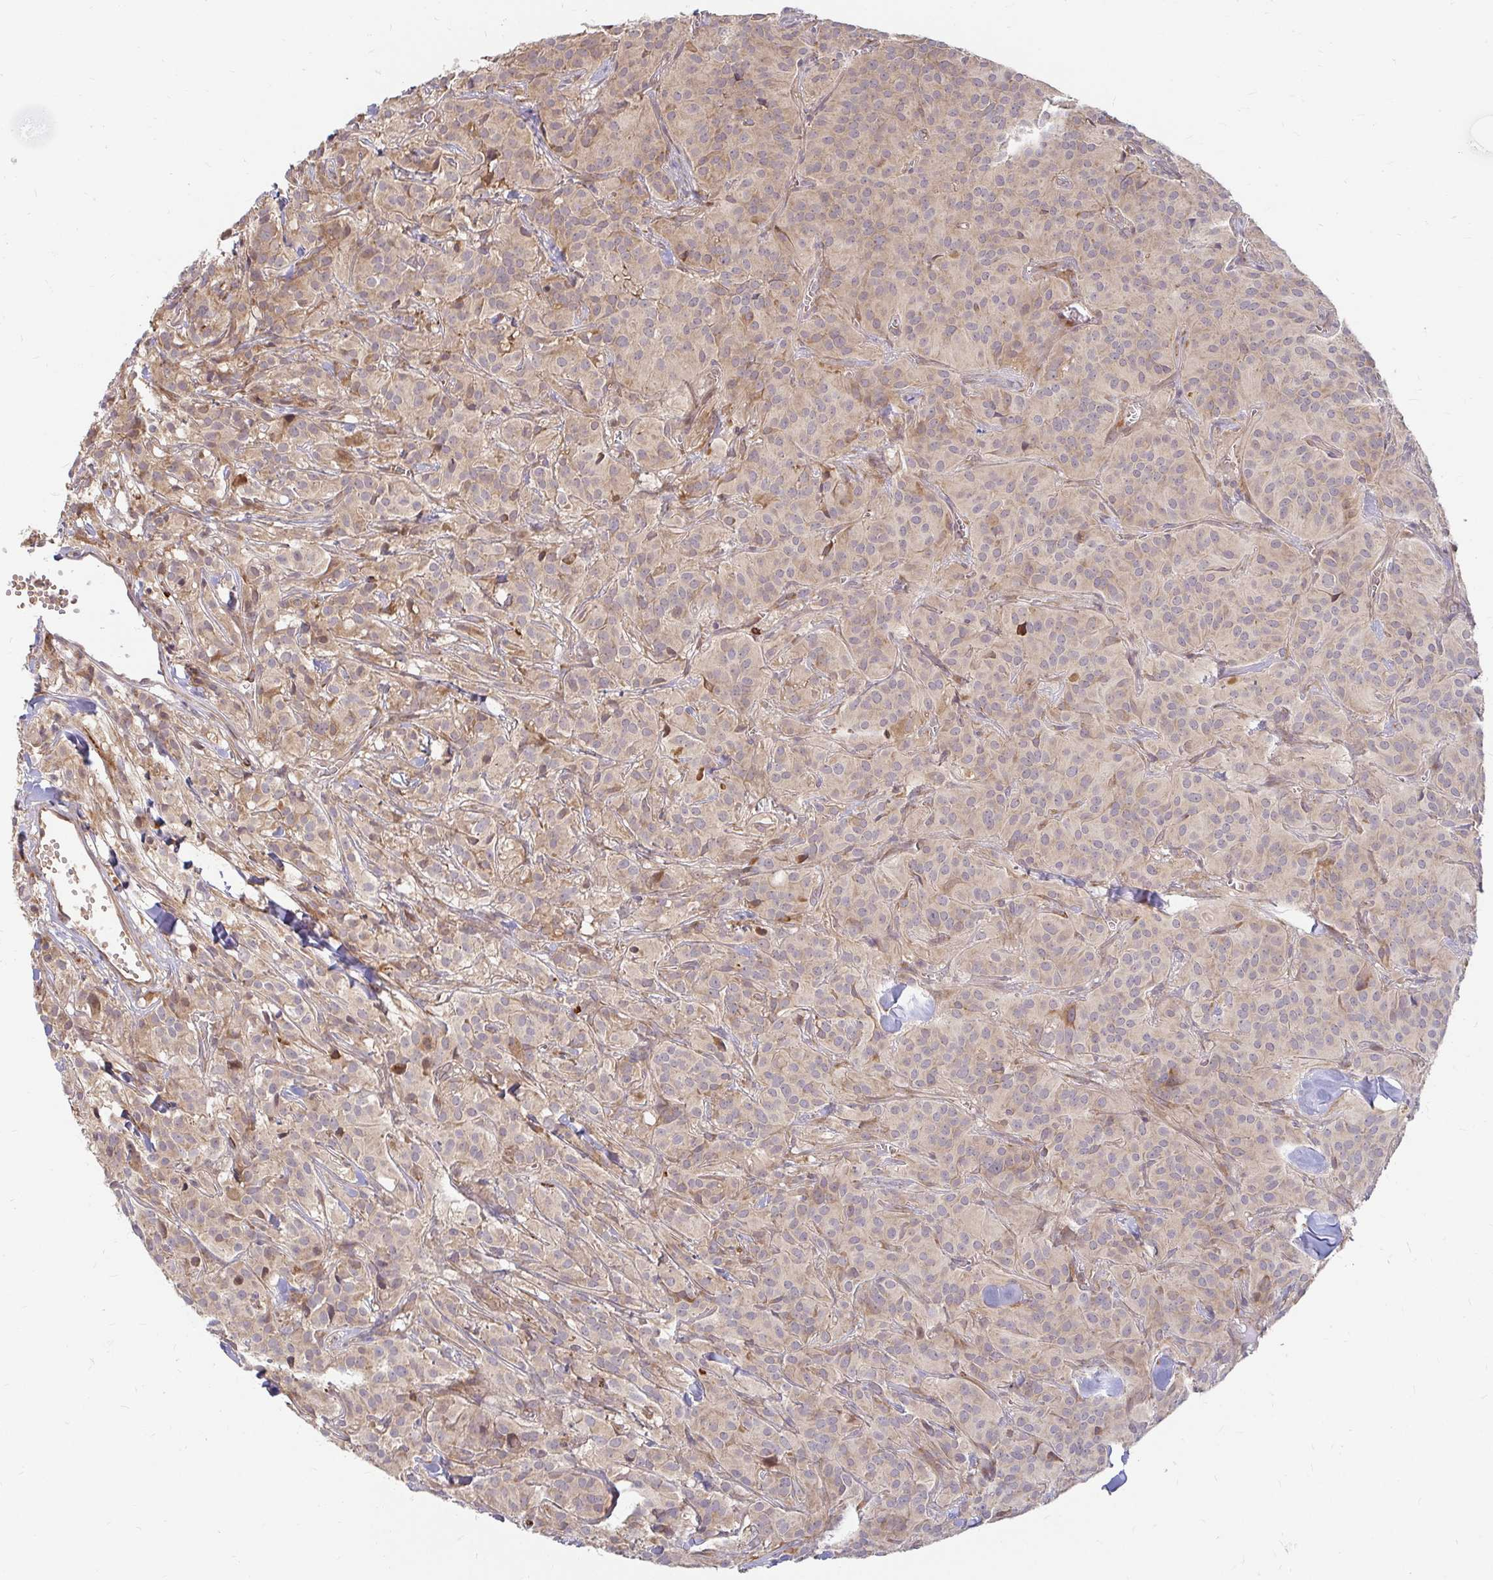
{"staining": {"intensity": "weak", "quantity": "25%-75%", "location": "cytoplasmic/membranous"}, "tissue": "glioma", "cell_type": "Tumor cells", "image_type": "cancer", "snomed": [{"axis": "morphology", "description": "Glioma, malignant, Low grade"}, {"axis": "topography", "description": "Brain"}], "caption": "Glioma stained with IHC demonstrates weak cytoplasmic/membranous positivity in approximately 25%-75% of tumor cells. Nuclei are stained in blue.", "gene": "CAST", "patient": {"sex": "male", "age": 42}}